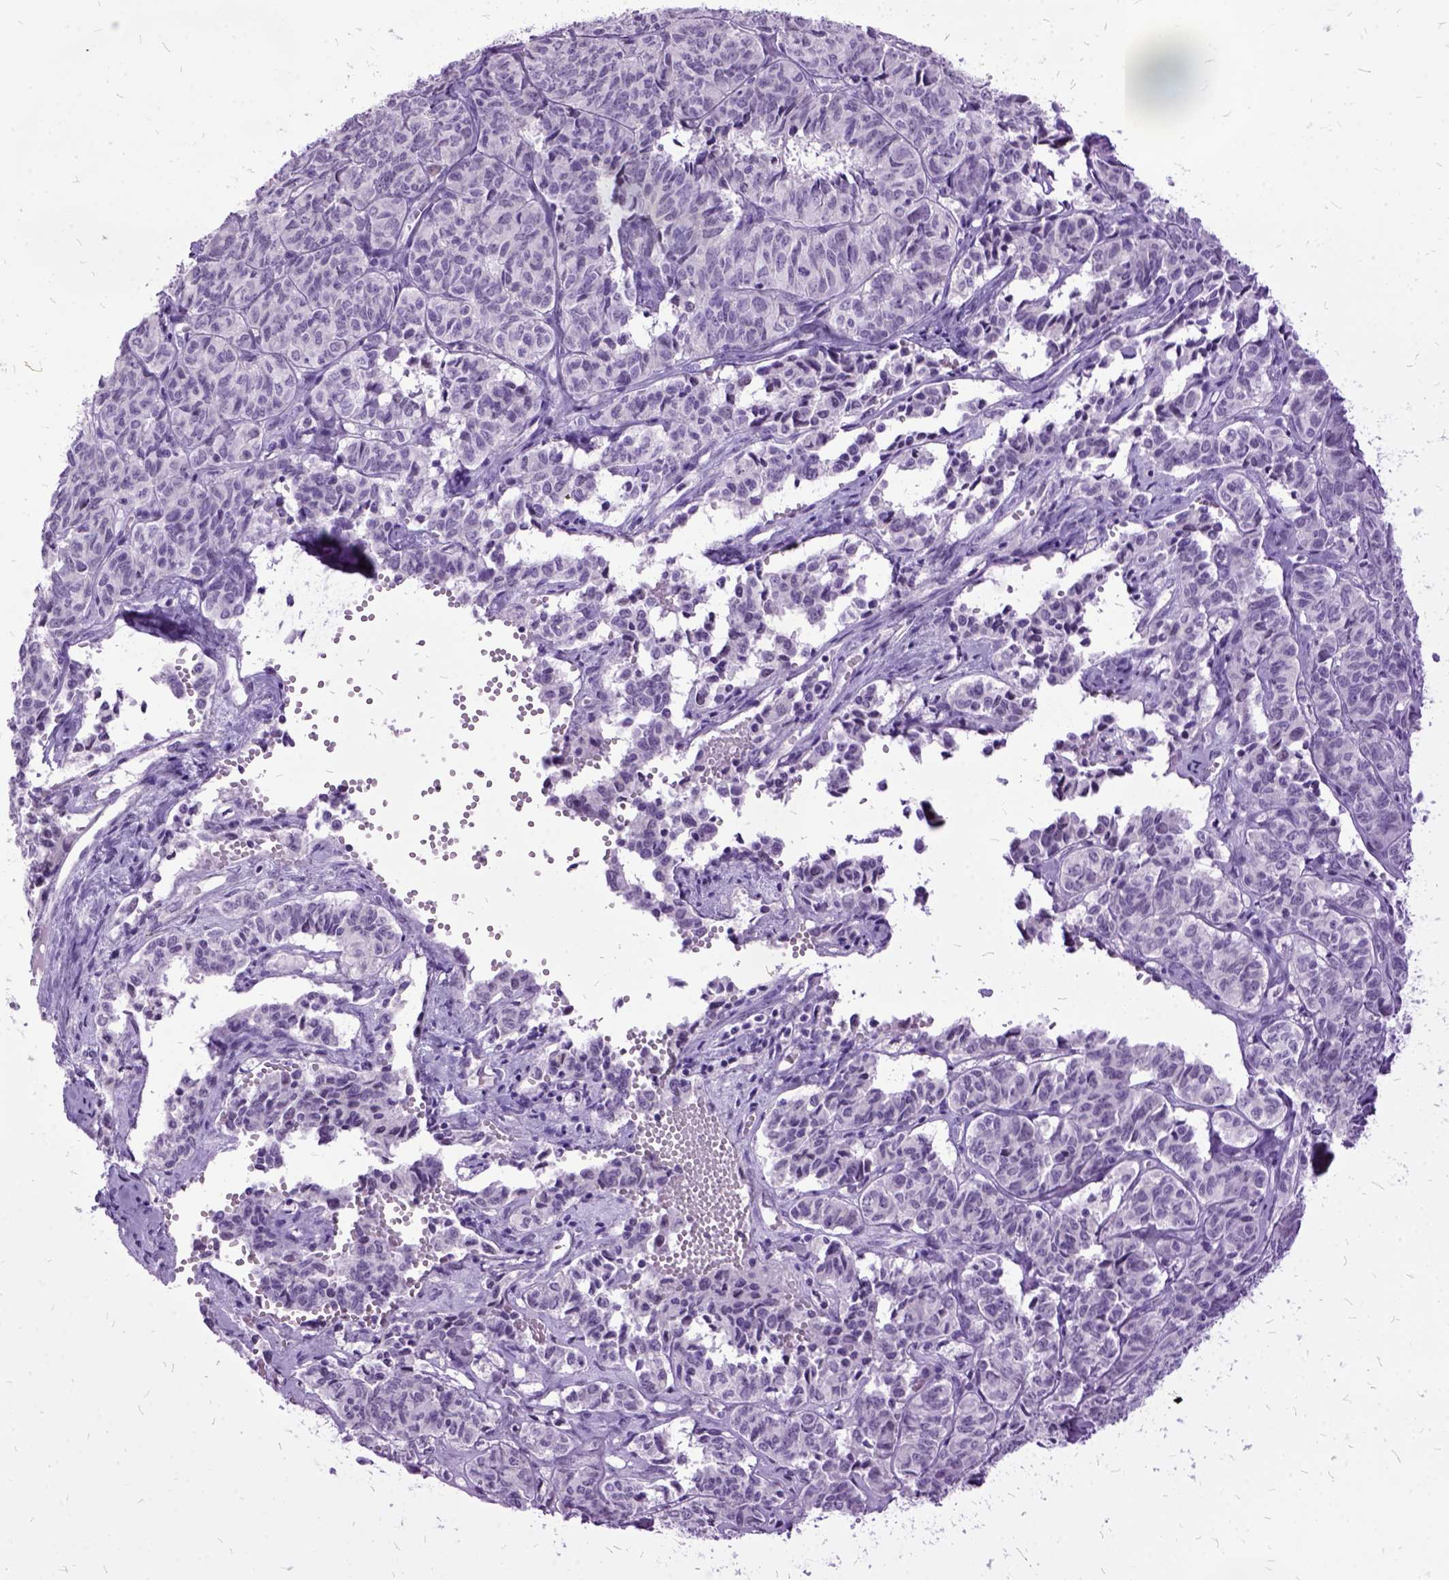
{"staining": {"intensity": "negative", "quantity": "none", "location": "none"}, "tissue": "ovarian cancer", "cell_type": "Tumor cells", "image_type": "cancer", "snomed": [{"axis": "morphology", "description": "Carcinoma, endometroid"}, {"axis": "topography", "description": "Ovary"}], "caption": "Ovarian endometroid carcinoma was stained to show a protein in brown. There is no significant expression in tumor cells. (Stains: DAB IHC with hematoxylin counter stain, Microscopy: brightfield microscopy at high magnification).", "gene": "MME", "patient": {"sex": "female", "age": 80}}